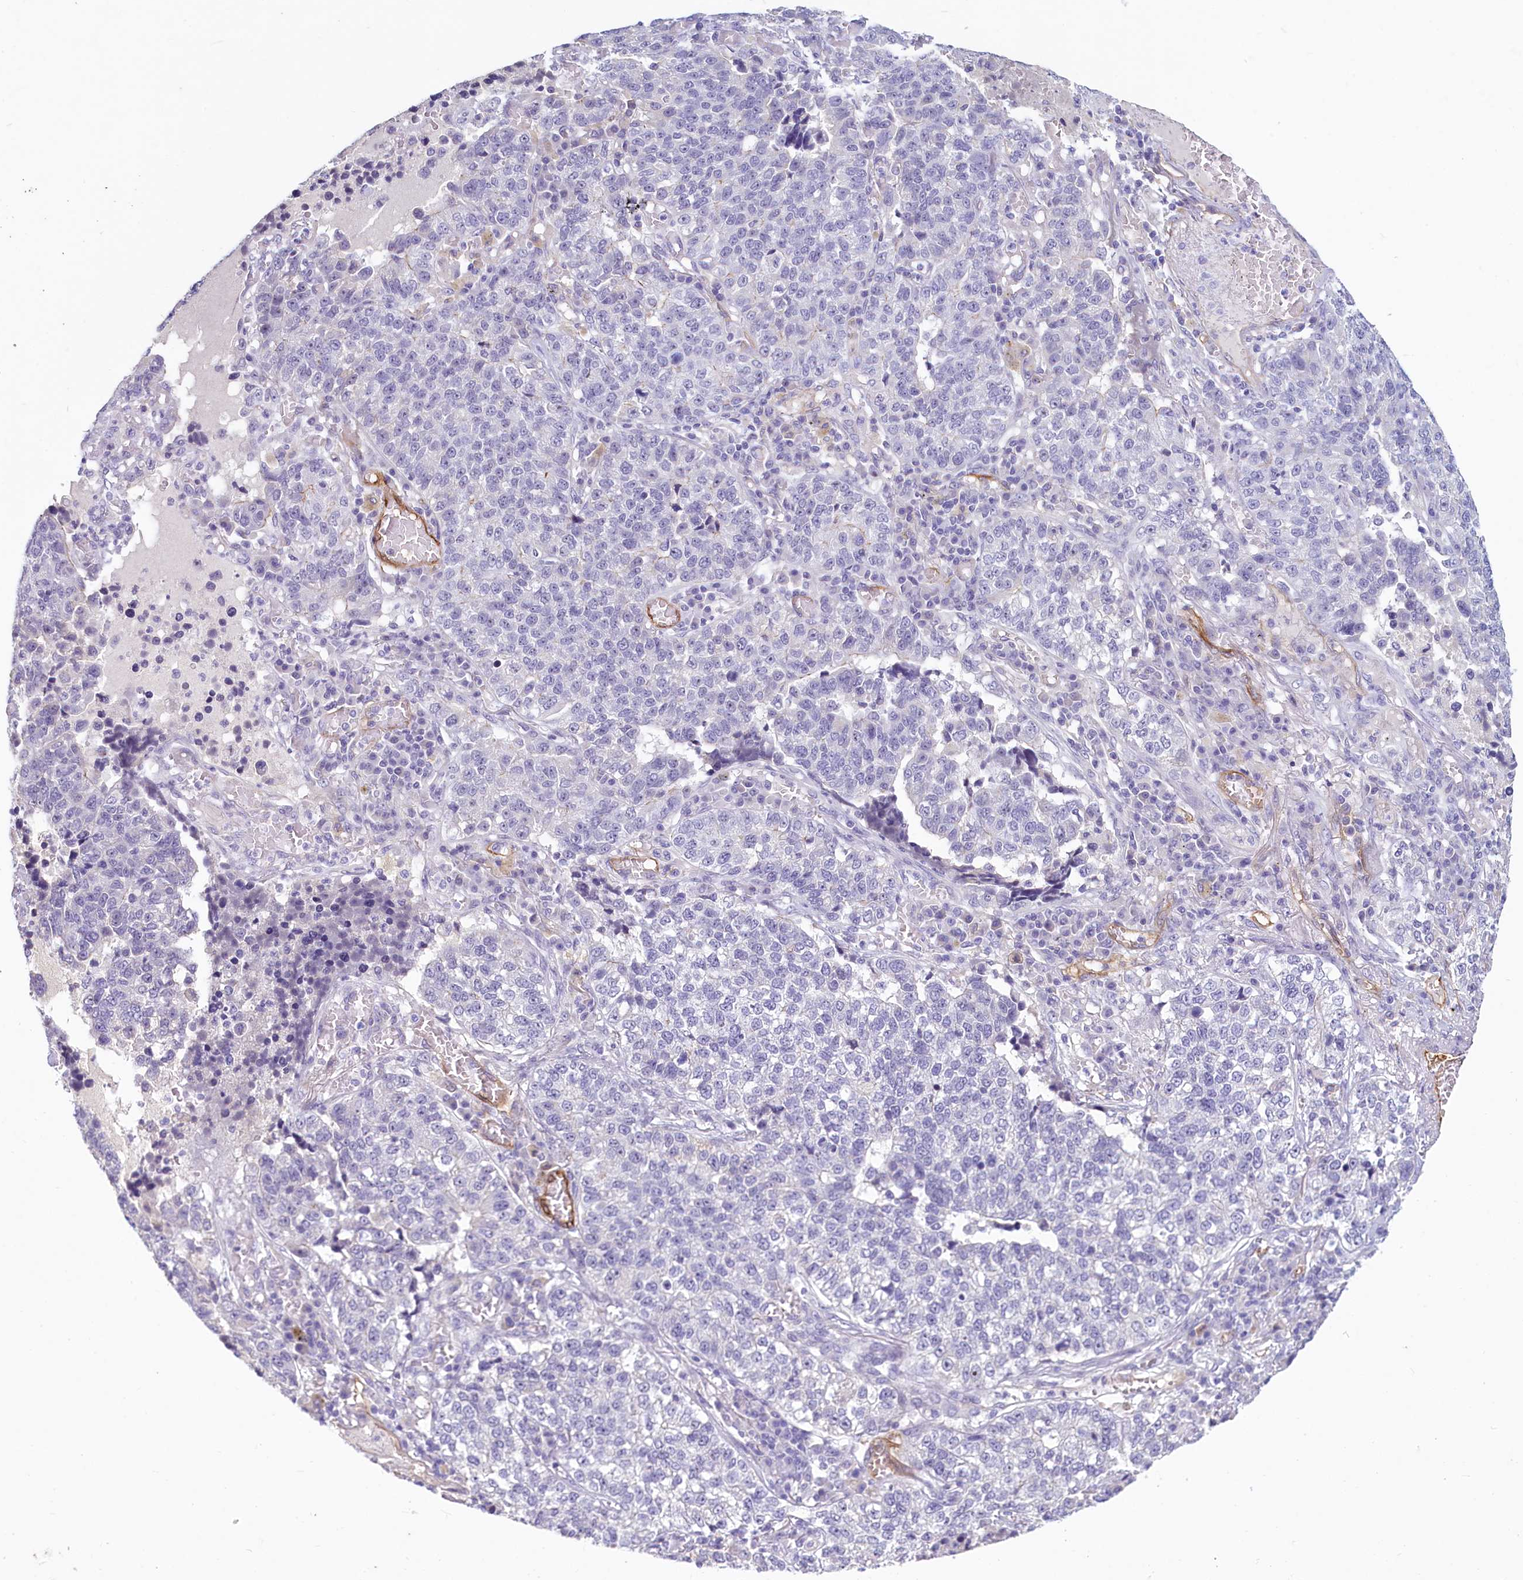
{"staining": {"intensity": "negative", "quantity": "none", "location": "none"}, "tissue": "lung cancer", "cell_type": "Tumor cells", "image_type": "cancer", "snomed": [{"axis": "morphology", "description": "Adenocarcinoma, NOS"}, {"axis": "topography", "description": "Lung"}], "caption": "Tumor cells show no significant staining in lung cancer.", "gene": "PROCR", "patient": {"sex": "male", "age": 49}}